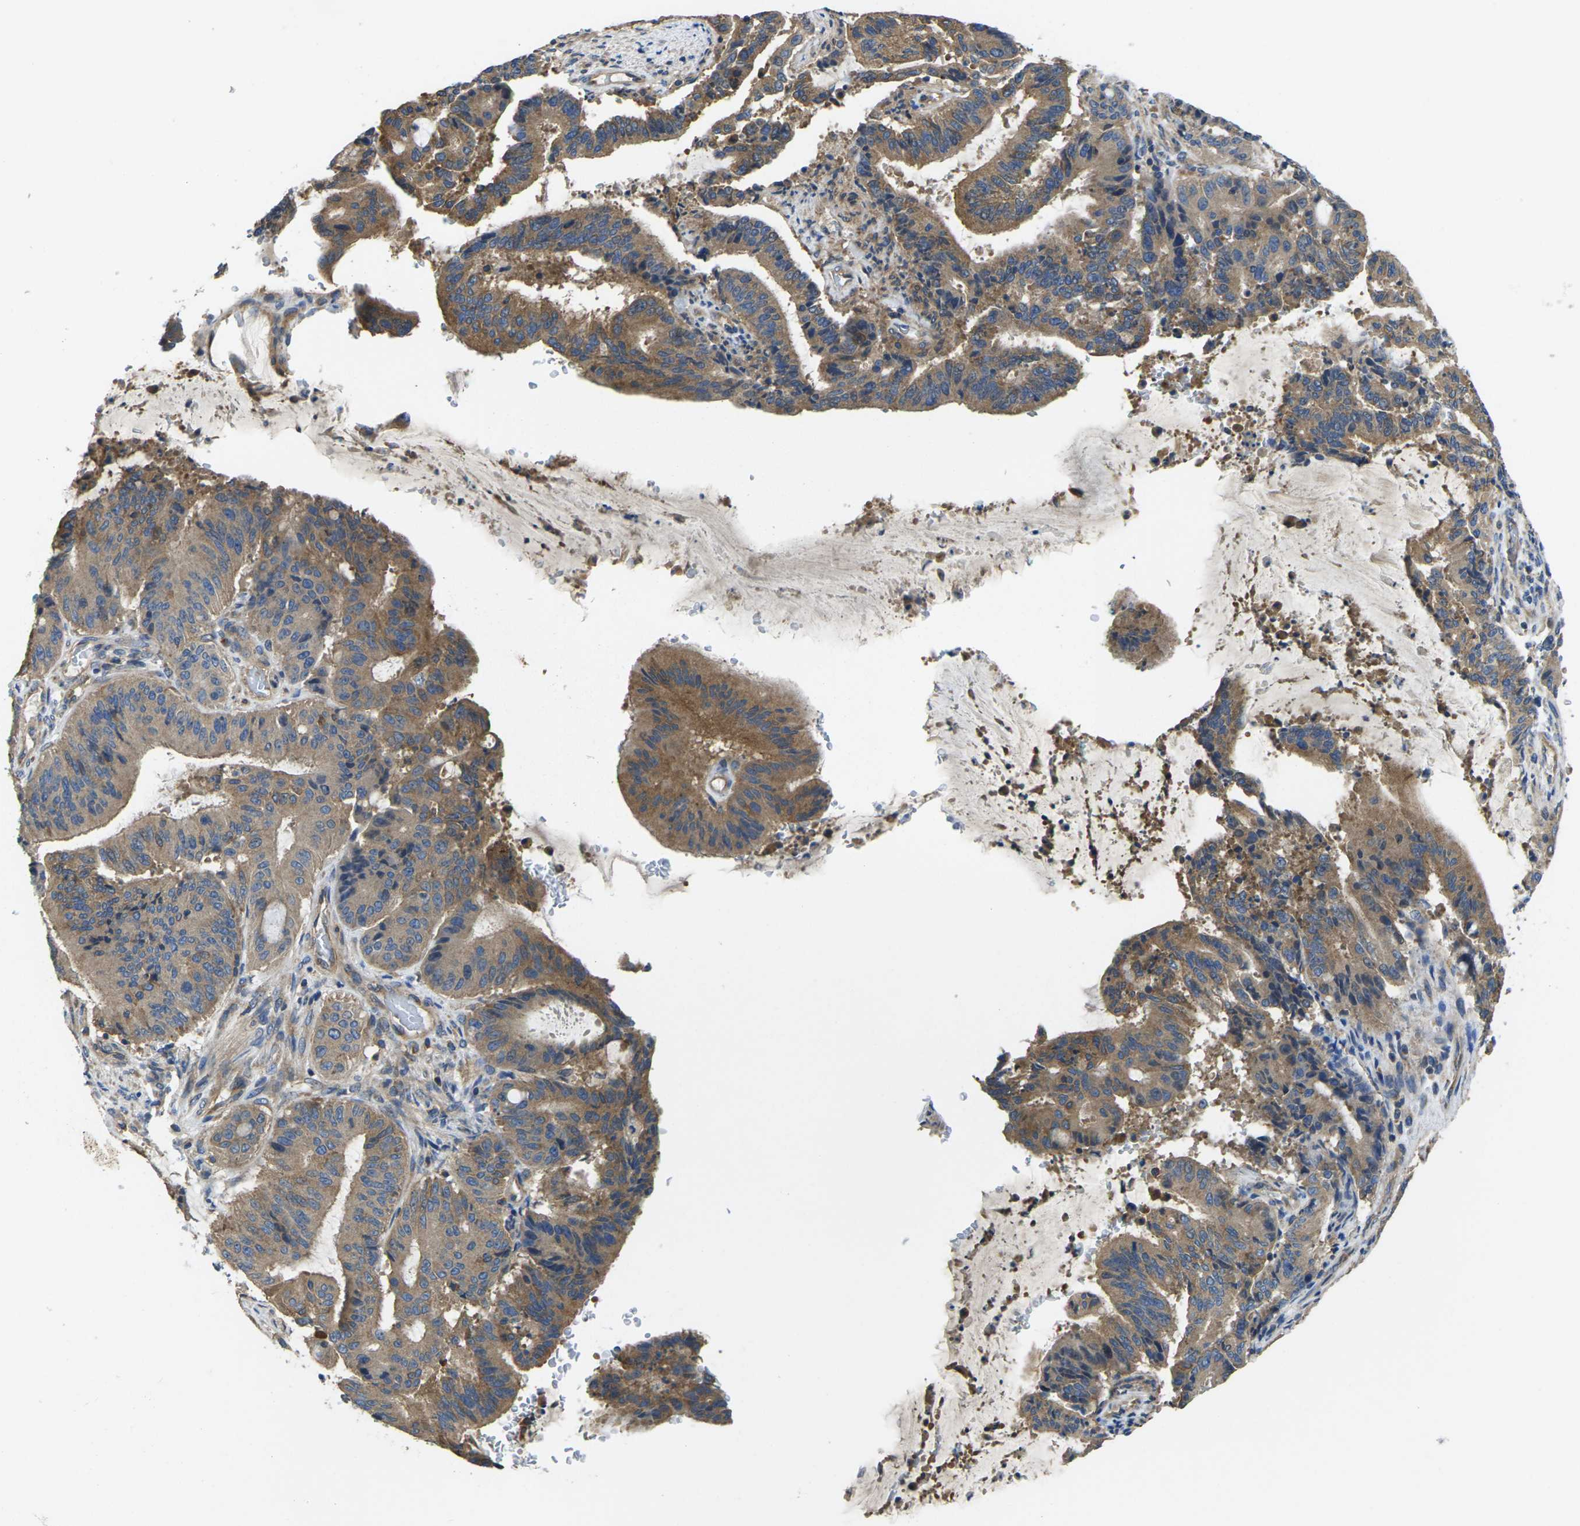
{"staining": {"intensity": "moderate", "quantity": ">75%", "location": "cytoplasmic/membranous"}, "tissue": "liver cancer", "cell_type": "Tumor cells", "image_type": "cancer", "snomed": [{"axis": "morphology", "description": "Cholangiocarcinoma"}, {"axis": "topography", "description": "Liver"}], "caption": "Liver cancer was stained to show a protein in brown. There is medium levels of moderate cytoplasmic/membranous expression in approximately >75% of tumor cells.", "gene": "TMCC2", "patient": {"sex": "female", "age": 73}}